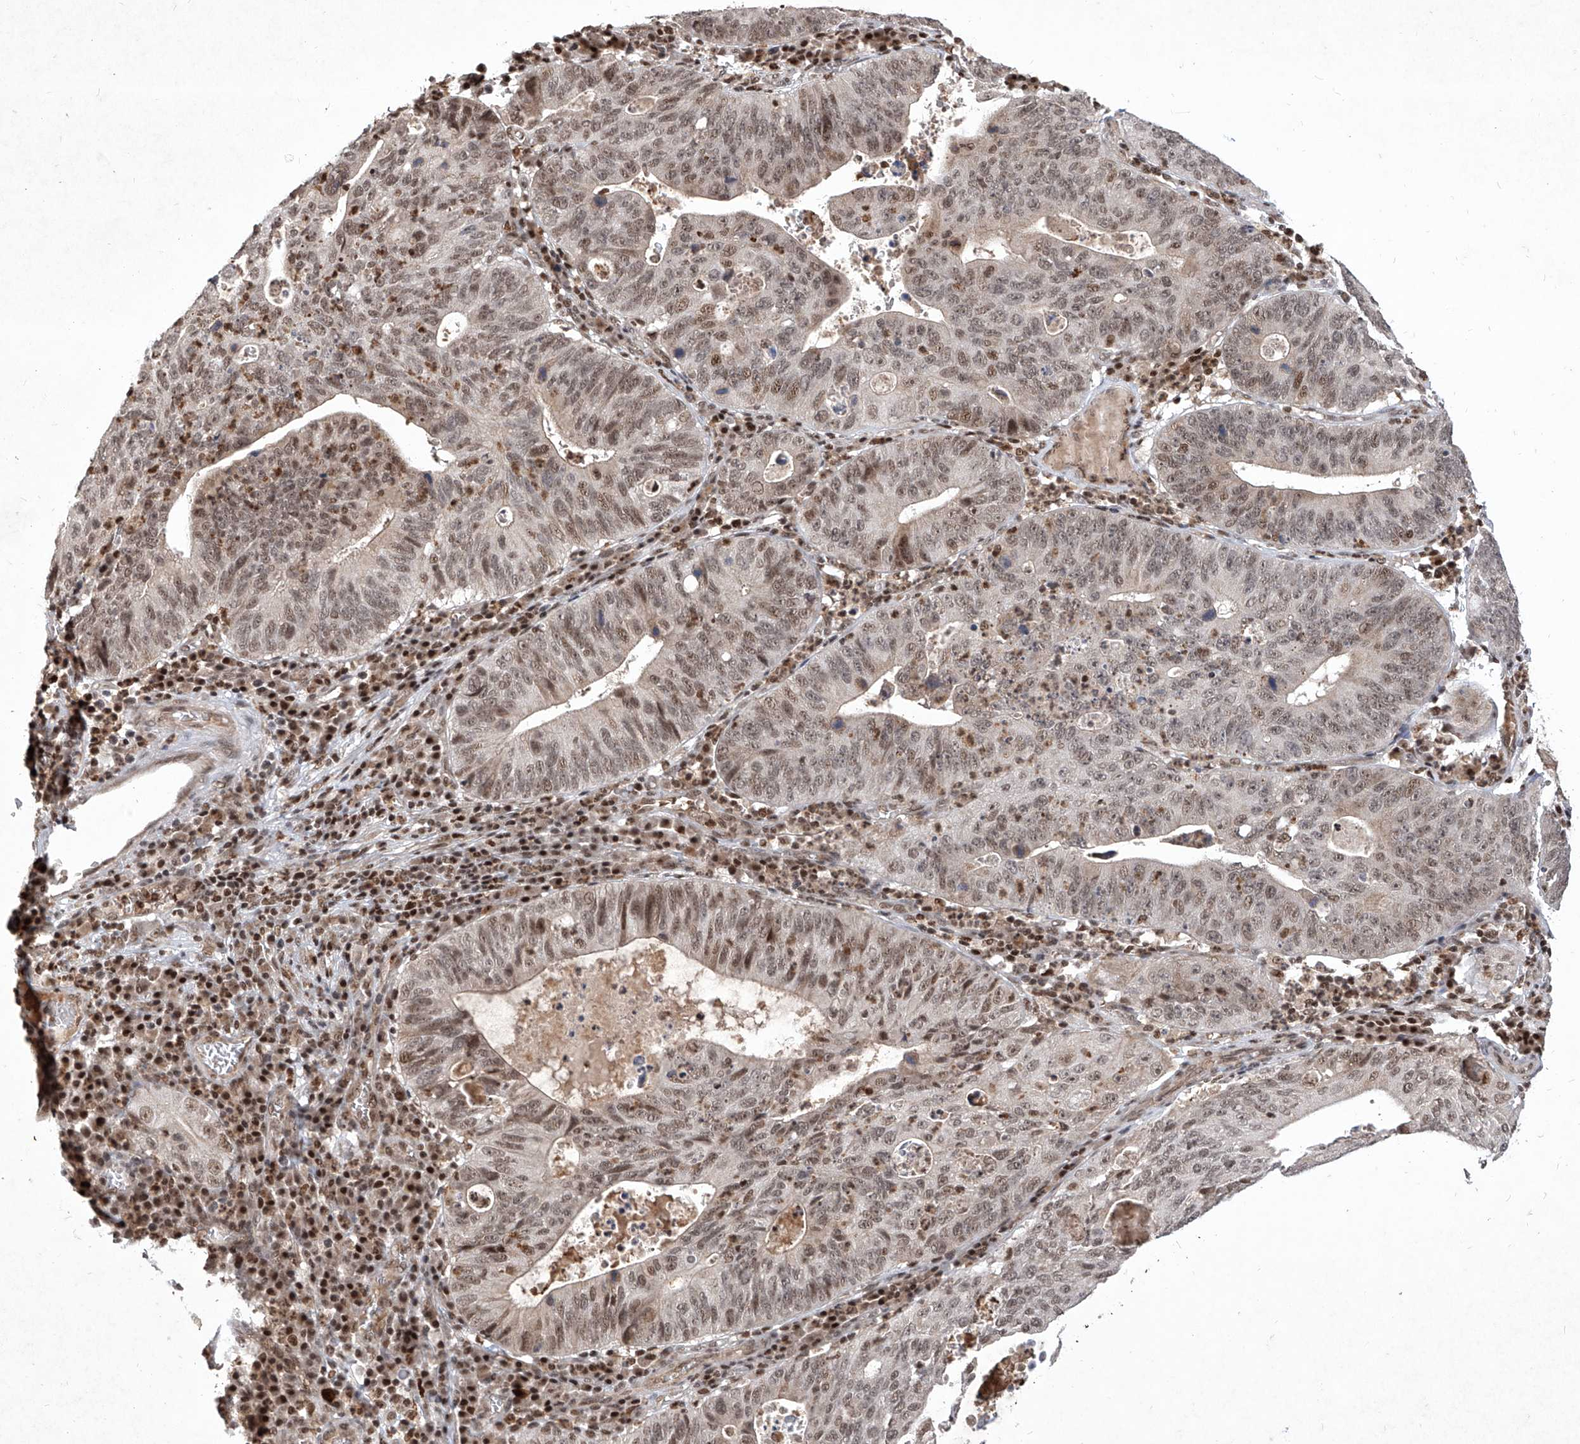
{"staining": {"intensity": "moderate", "quantity": ">75%", "location": "nuclear"}, "tissue": "stomach cancer", "cell_type": "Tumor cells", "image_type": "cancer", "snomed": [{"axis": "morphology", "description": "Adenocarcinoma, NOS"}, {"axis": "topography", "description": "Stomach"}], "caption": "Immunohistochemical staining of adenocarcinoma (stomach) shows moderate nuclear protein staining in approximately >75% of tumor cells.", "gene": "IRF2", "patient": {"sex": "male", "age": 59}}